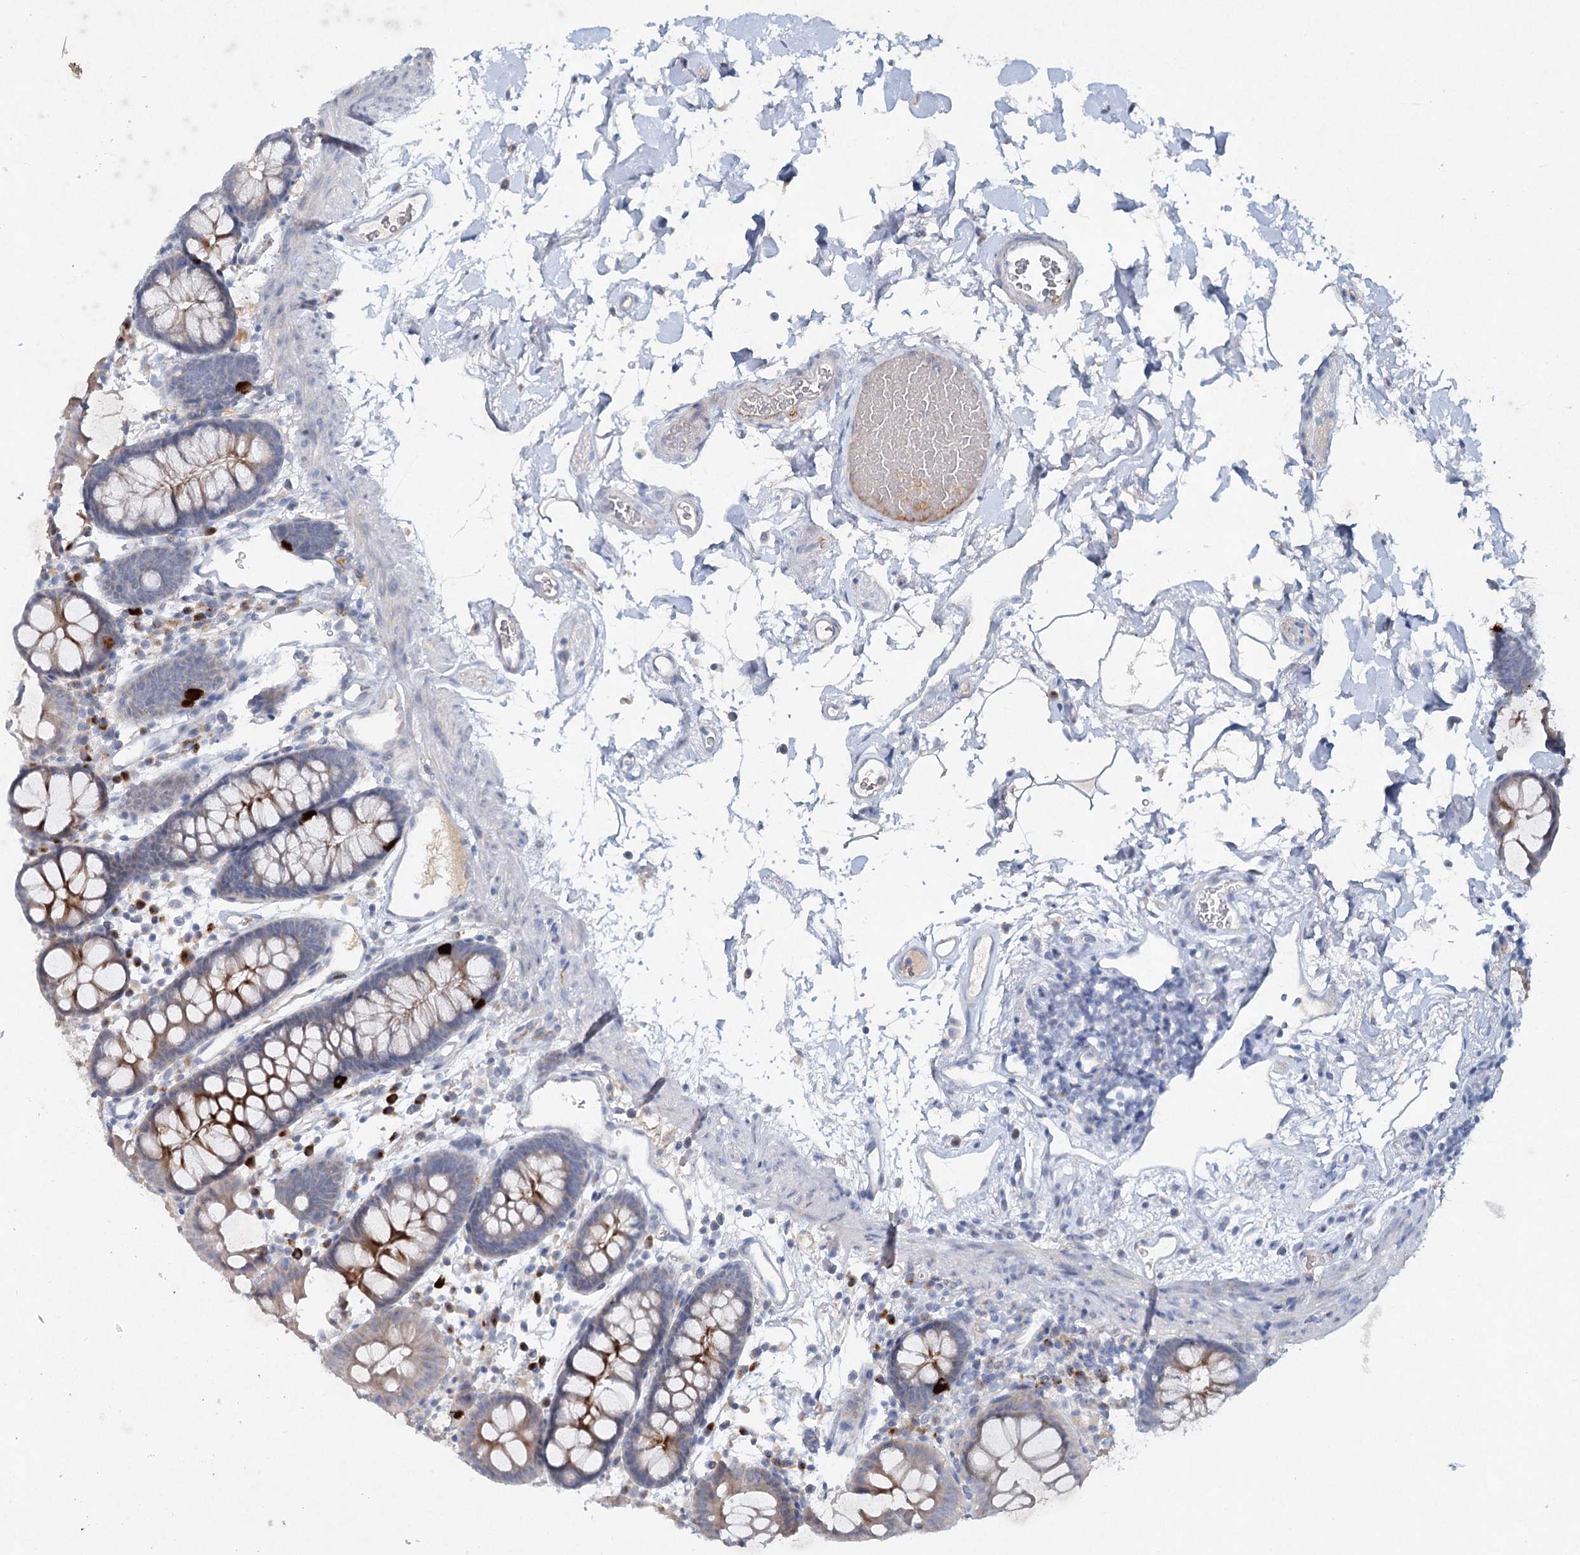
{"staining": {"intensity": "negative", "quantity": "none", "location": "none"}, "tissue": "colon", "cell_type": "Endothelial cells", "image_type": "normal", "snomed": [{"axis": "morphology", "description": "Normal tissue, NOS"}, {"axis": "topography", "description": "Colon"}], "caption": "This is an immunohistochemistry (IHC) image of normal human colon. There is no expression in endothelial cells.", "gene": "RFX6", "patient": {"sex": "male", "age": 75}}